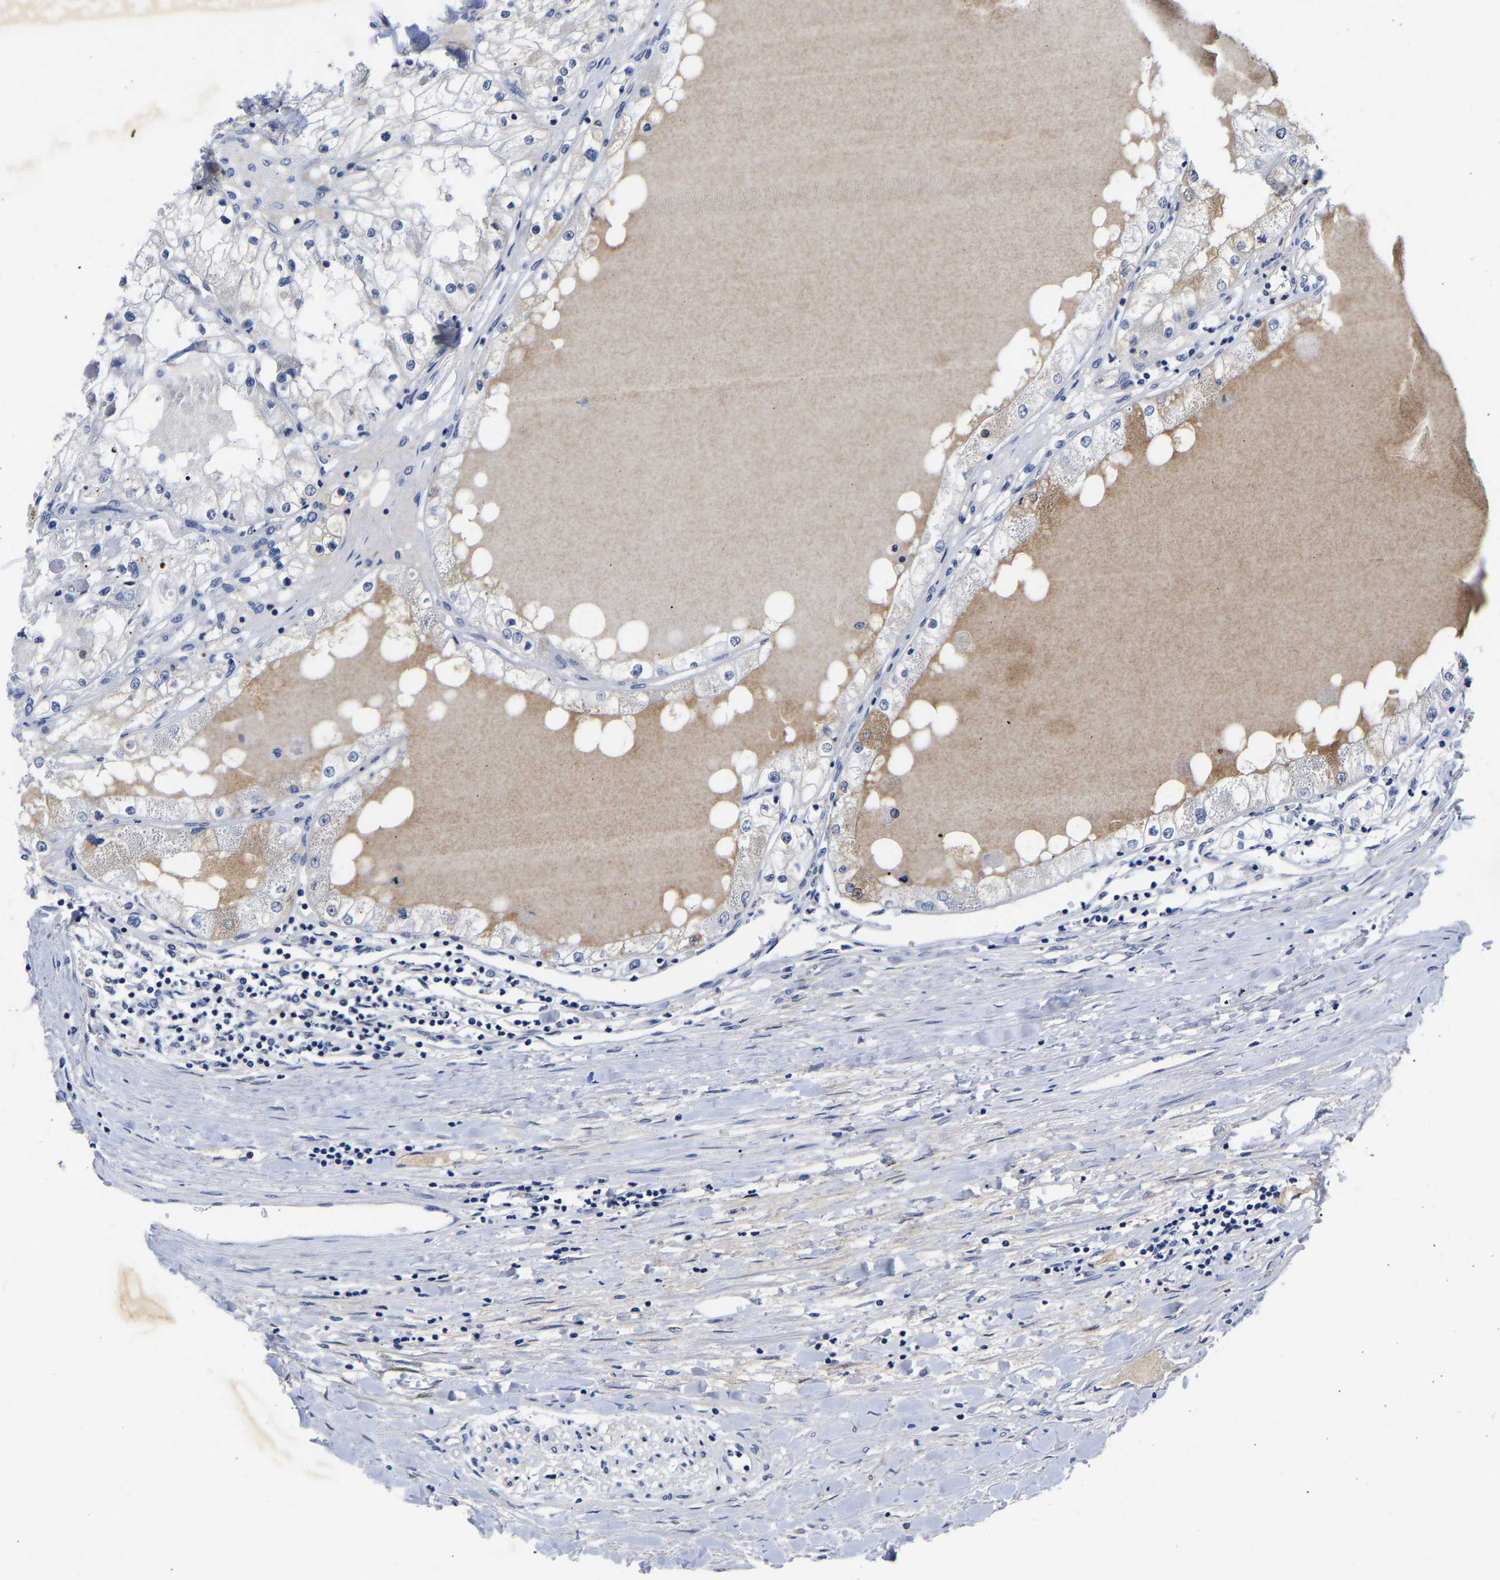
{"staining": {"intensity": "weak", "quantity": "<25%", "location": "cytoplasmic/membranous"}, "tissue": "renal cancer", "cell_type": "Tumor cells", "image_type": "cancer", "snomed": [{"axis": "morphology", "description": "Adenocarcinoma, NOS"}, {"axis": "topography", "description": "Kidney"}], "caption": "Immunohistochemistry of adenocarcinoma (renal) displays no staining in tumor cells. (Stains: DAB (3,3'-diaminobenzidine) IHC with hematoxylin counter stain, Microscopy: brightfield microscopy at high magnification).", "gene": "CCDC6", "patient": {"sex": "male", "age": 68}}